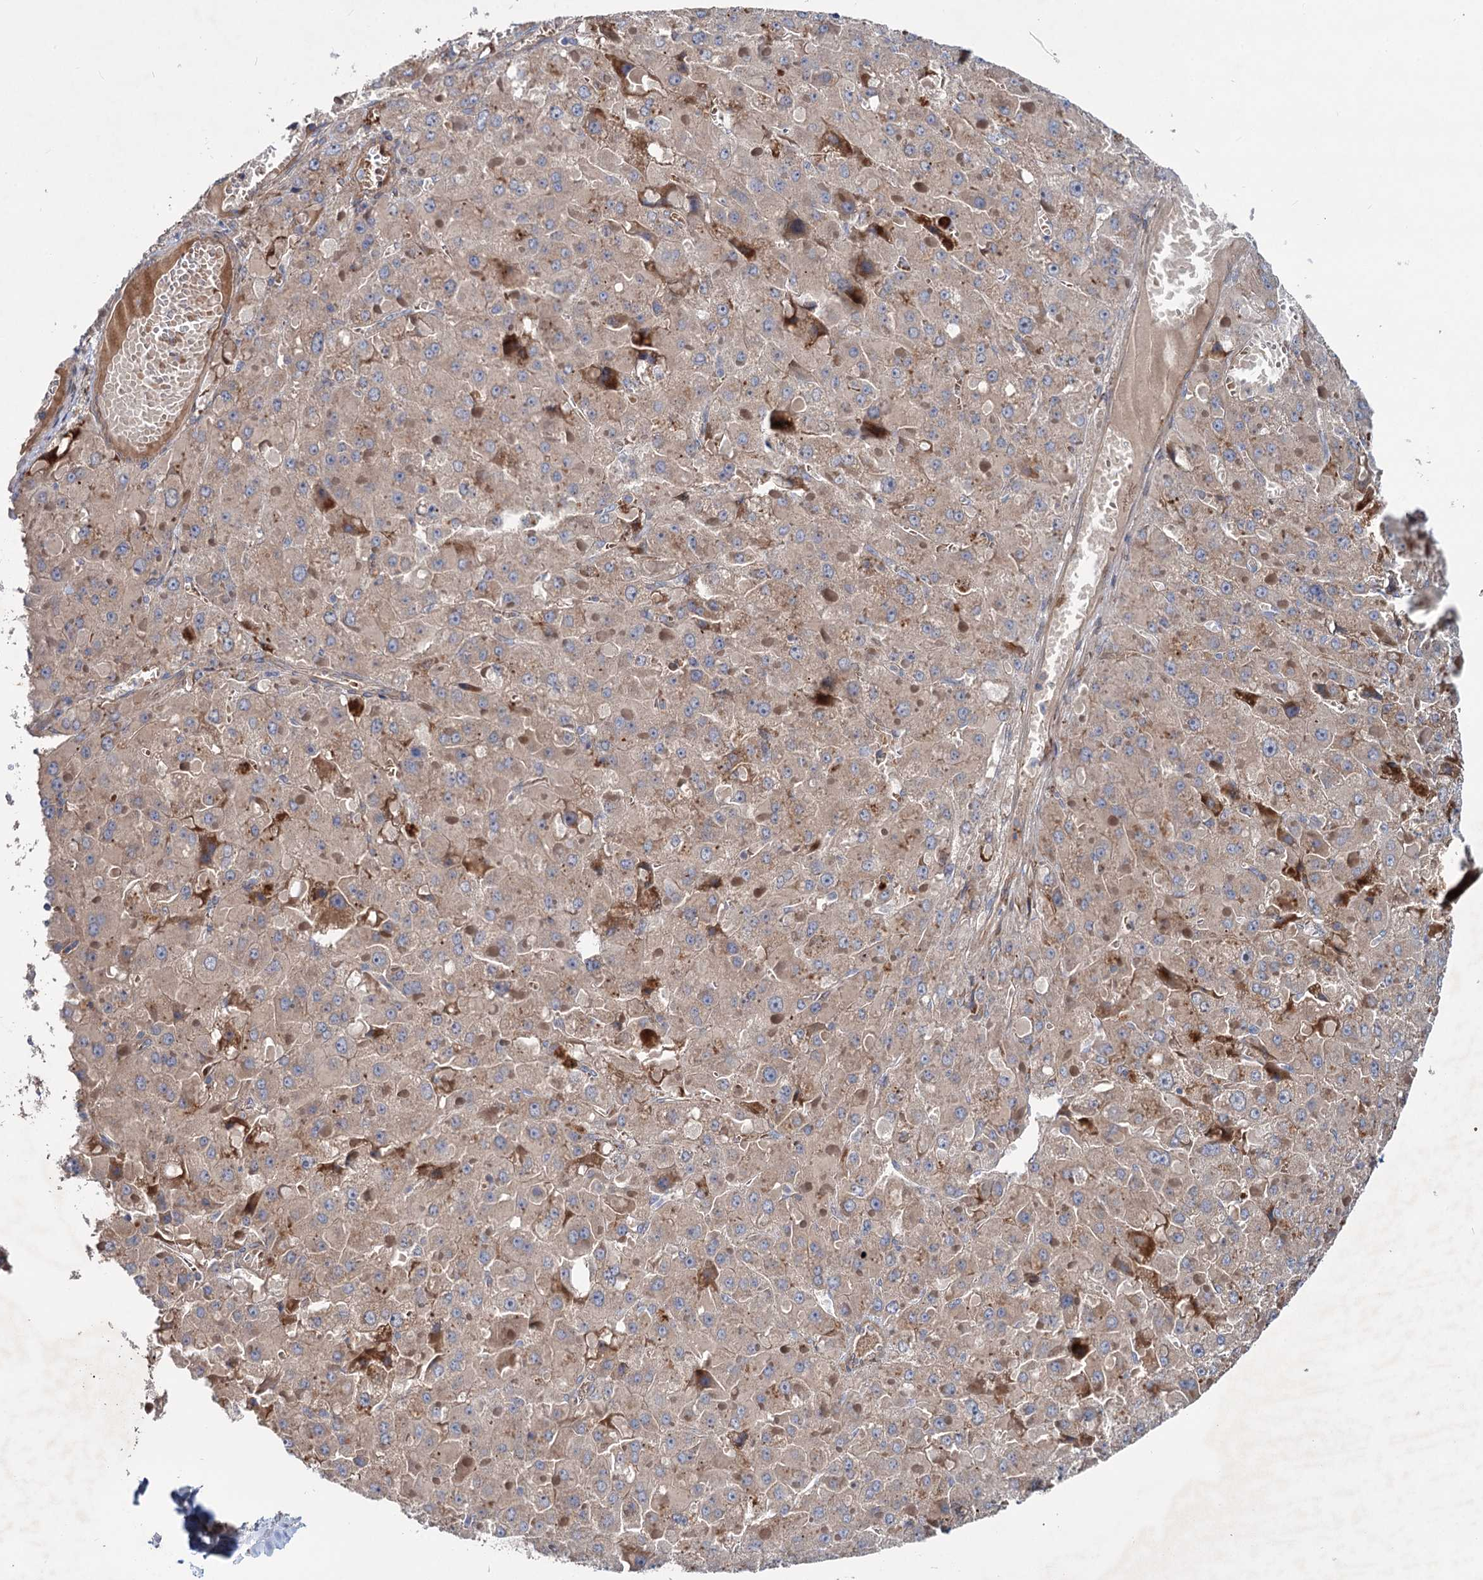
{"staining": {"intensity": "weak", "quantity": ">75%", "location": "cytoplasmic/membranous"}, "tissue": "liver cancer", "cell_type": "Tumor cells", "image_type": "cancer", "snomed": [{"axis": "morphology", "description": "Carcinoma, Hepatocellular, NOS"}, {"axis": "topography", "description": "Liver"}], "caption": "Immunohistochemistry of liver cancer (hepatocellular carcinoma) shows low levels of weak cytoplasmic/membranous positivity in approximately >75% of tumor cells. The staining was performed using DAB to visualize the protein expression in brown, while the nuclei were stained in blue with hematoxylin (Magnification: 20x).", "gene": "PTDSS2", "patient": {"sex": "female", "age": 73}}